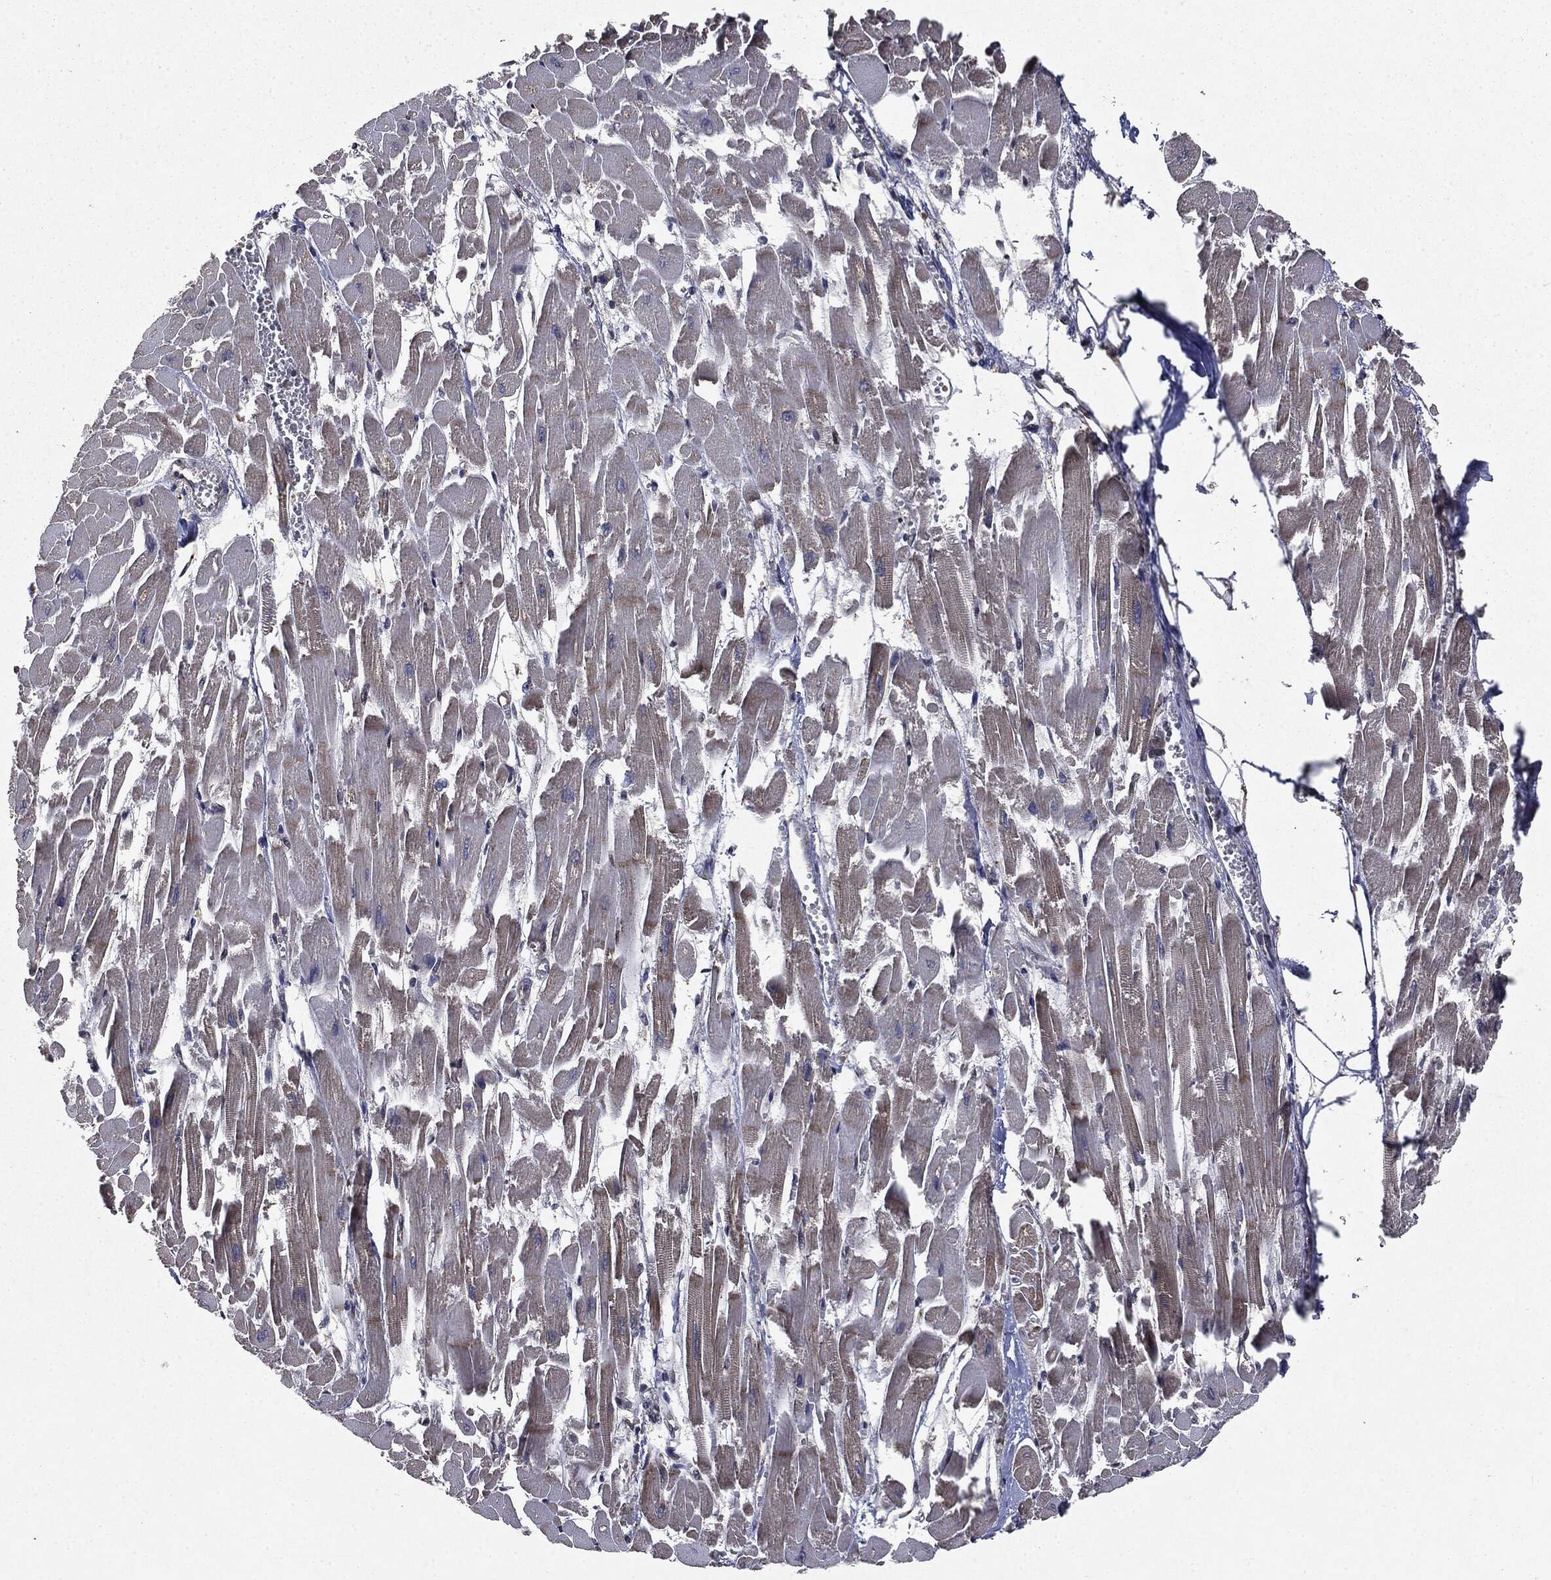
{"staining": {"intensity": "negative", "quantity": "none", "location": "none"}, "tissue": "heart muscle", "cell_type": "Cardiomyocytes", "image_type": "normal", "snomed": [{"axis": "morphology", "description": "Normal tissue, NOS"}, {"axis": "topography", "description": "Heart"}], "caption": "A micrograph of heart muscle stained for a protein reveals no brown staining in cardiomyocytes.", "gene": "PLPPR2", "patient": {"sex": "female", "age": 52}}